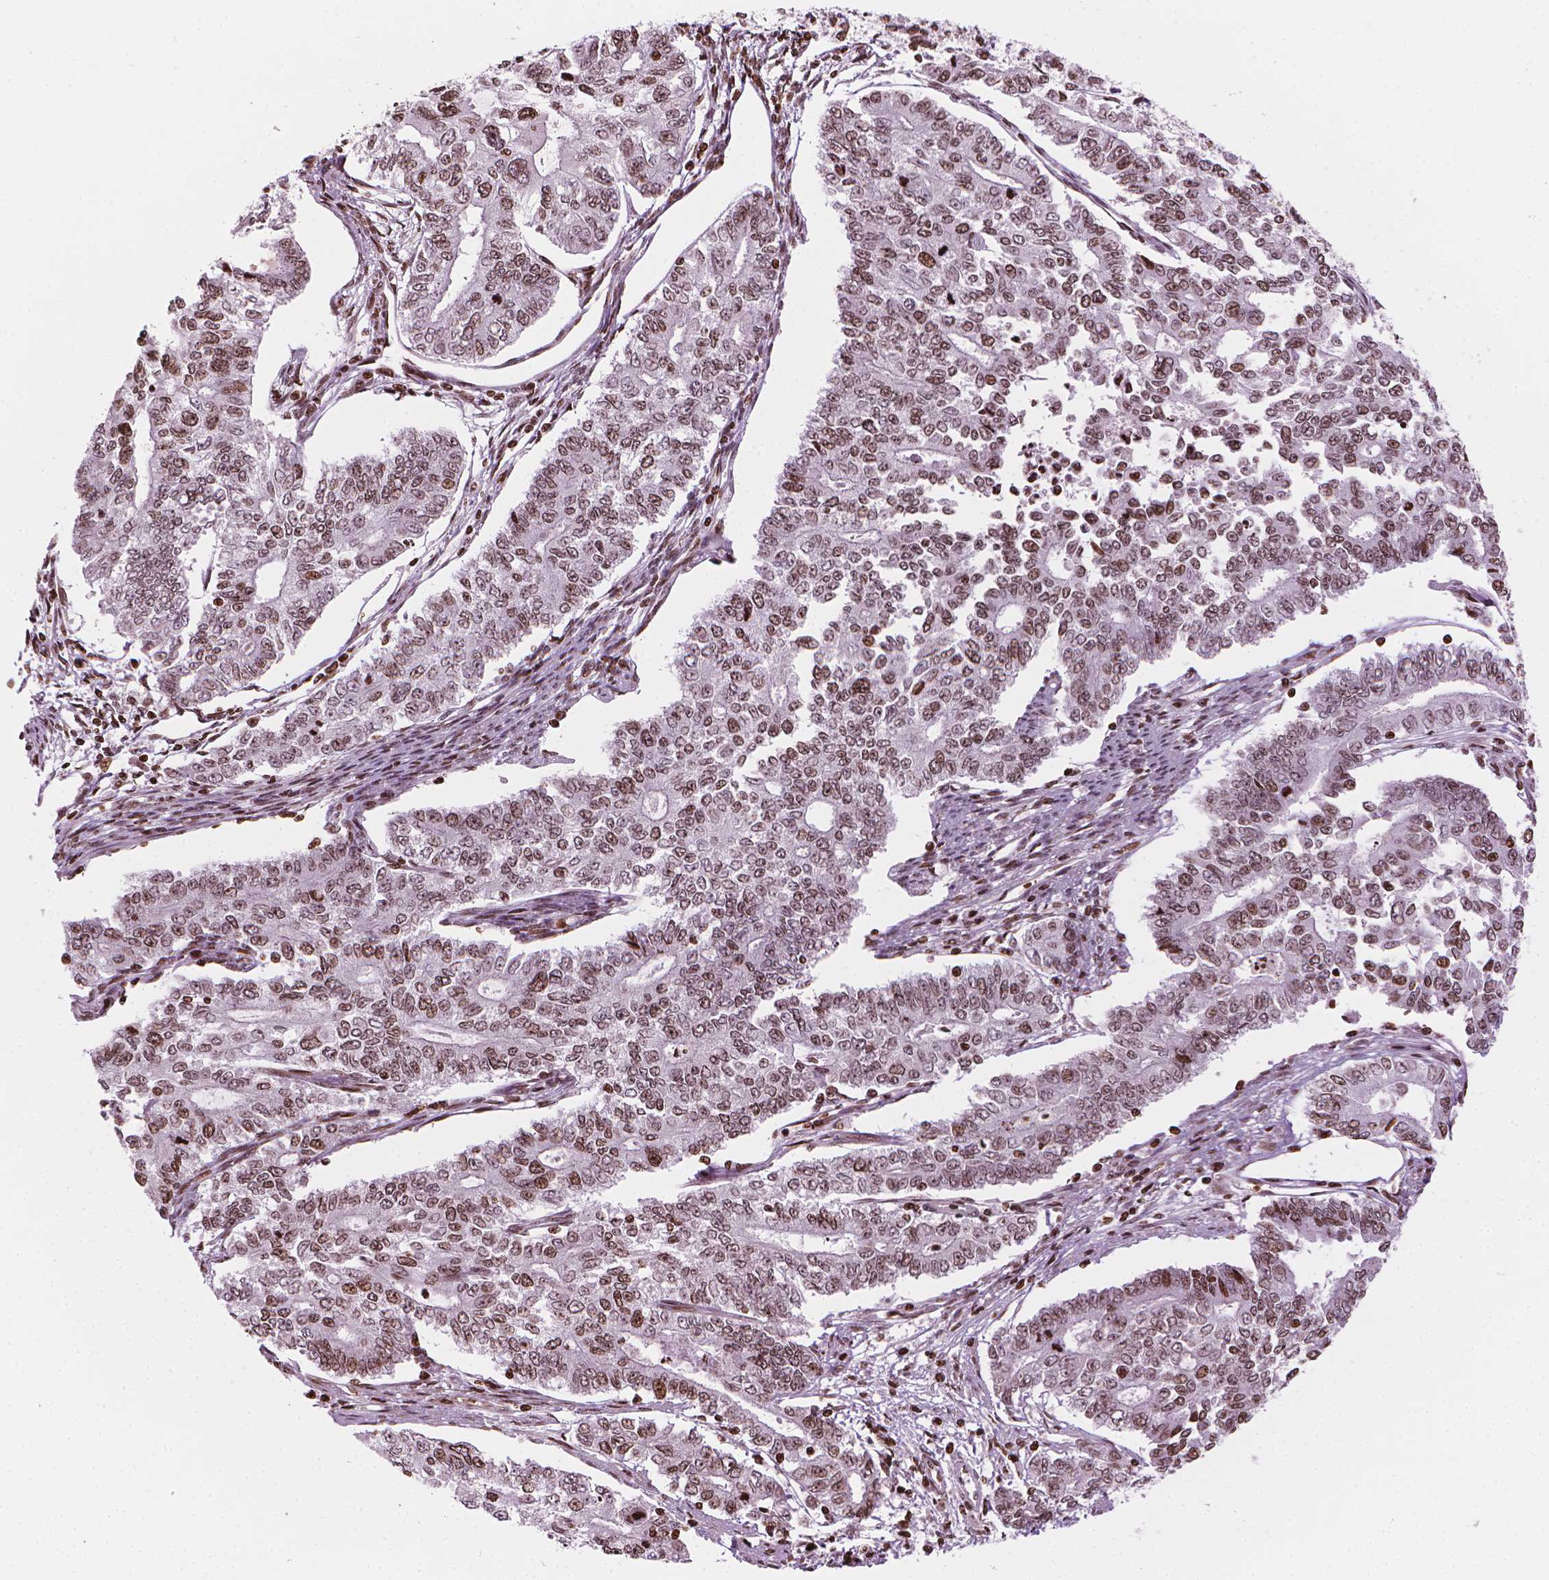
{"staining": {"intensity": "moderate", "quantity": ">75%", "location": "nuclear"}, "tissue": "endometrial cancer", "cell_type": "Tumor cells", "image_type": "cancer", "snomed": [{"axis": "morphology", "description": "Adenocarcinoma, NOS"}, {"axis": "topography", "description": "Uterus"}], "caption": "Immunohistochemical staining of human endometrial cancer (adenocarcinoma) shows moderate nuclear protein positivity in approximately >75% of tumor cells. The staining was performed using DAB, with brown indicating positive protein expression. Nuclei are stained blue with hematoxylin.", "gene": "PIP4K2A", "patient": {"sex": "female", "age": 59}}